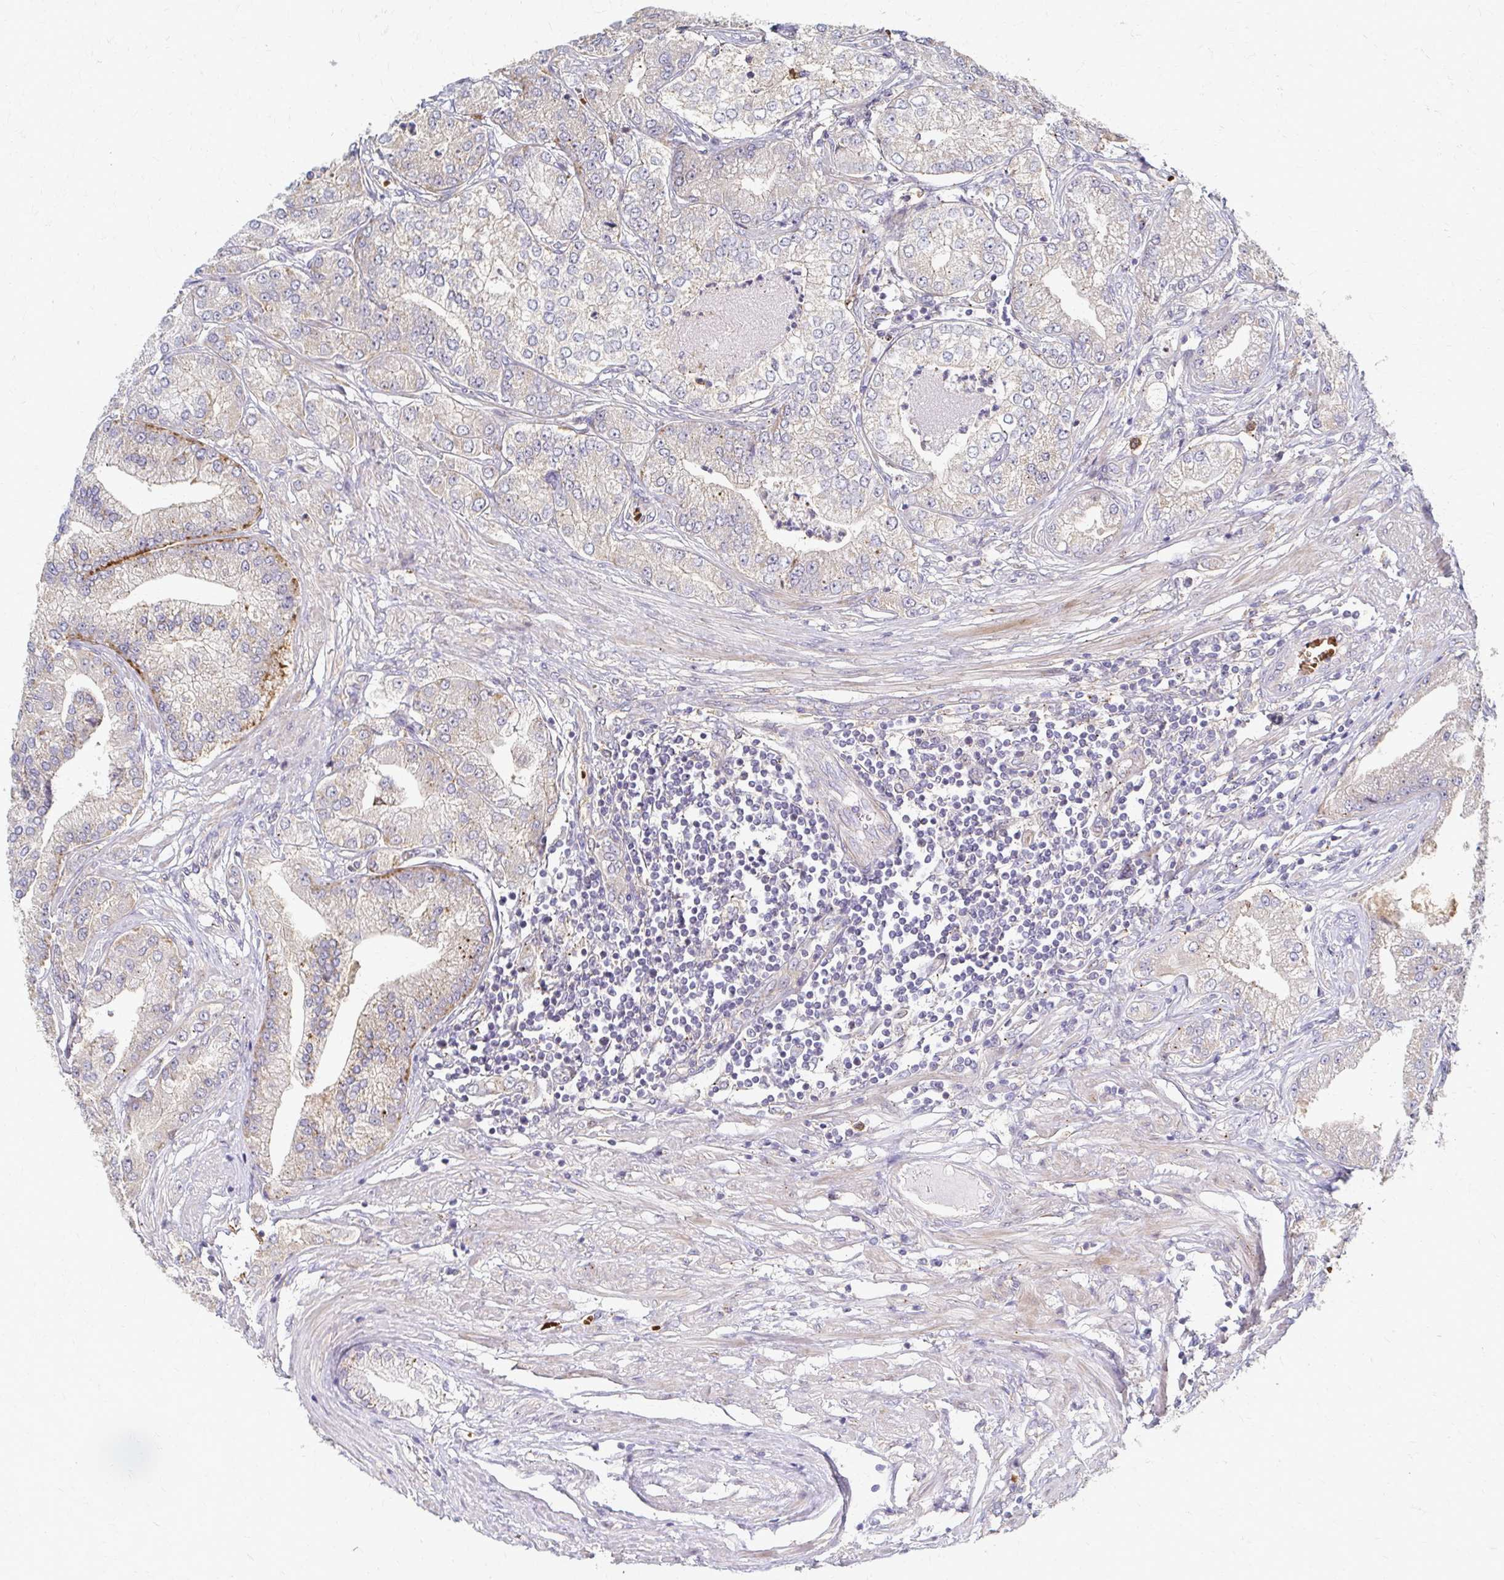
{"staining": {"intensity": "weak", "quantity": "<25%", "location": "cytoplasmic/membranous"}, "tissue": "prostate cancer", "cell_type": "Tumor cells", "image_type": "cancer", "snomed": [{"axis": "morphology", "description": "Adenocarcinoma, High grade"}, {"axis": "topography", "description": "Prostate"}], "caption": "There is no significant expression in tumor cells of prostate high-grade adenocarcinoma. (DAB IHC visualized using brightfield microscopy, high magnification).", "gene": "SKA2", "patient": {"sex": "male", "age": 61}}